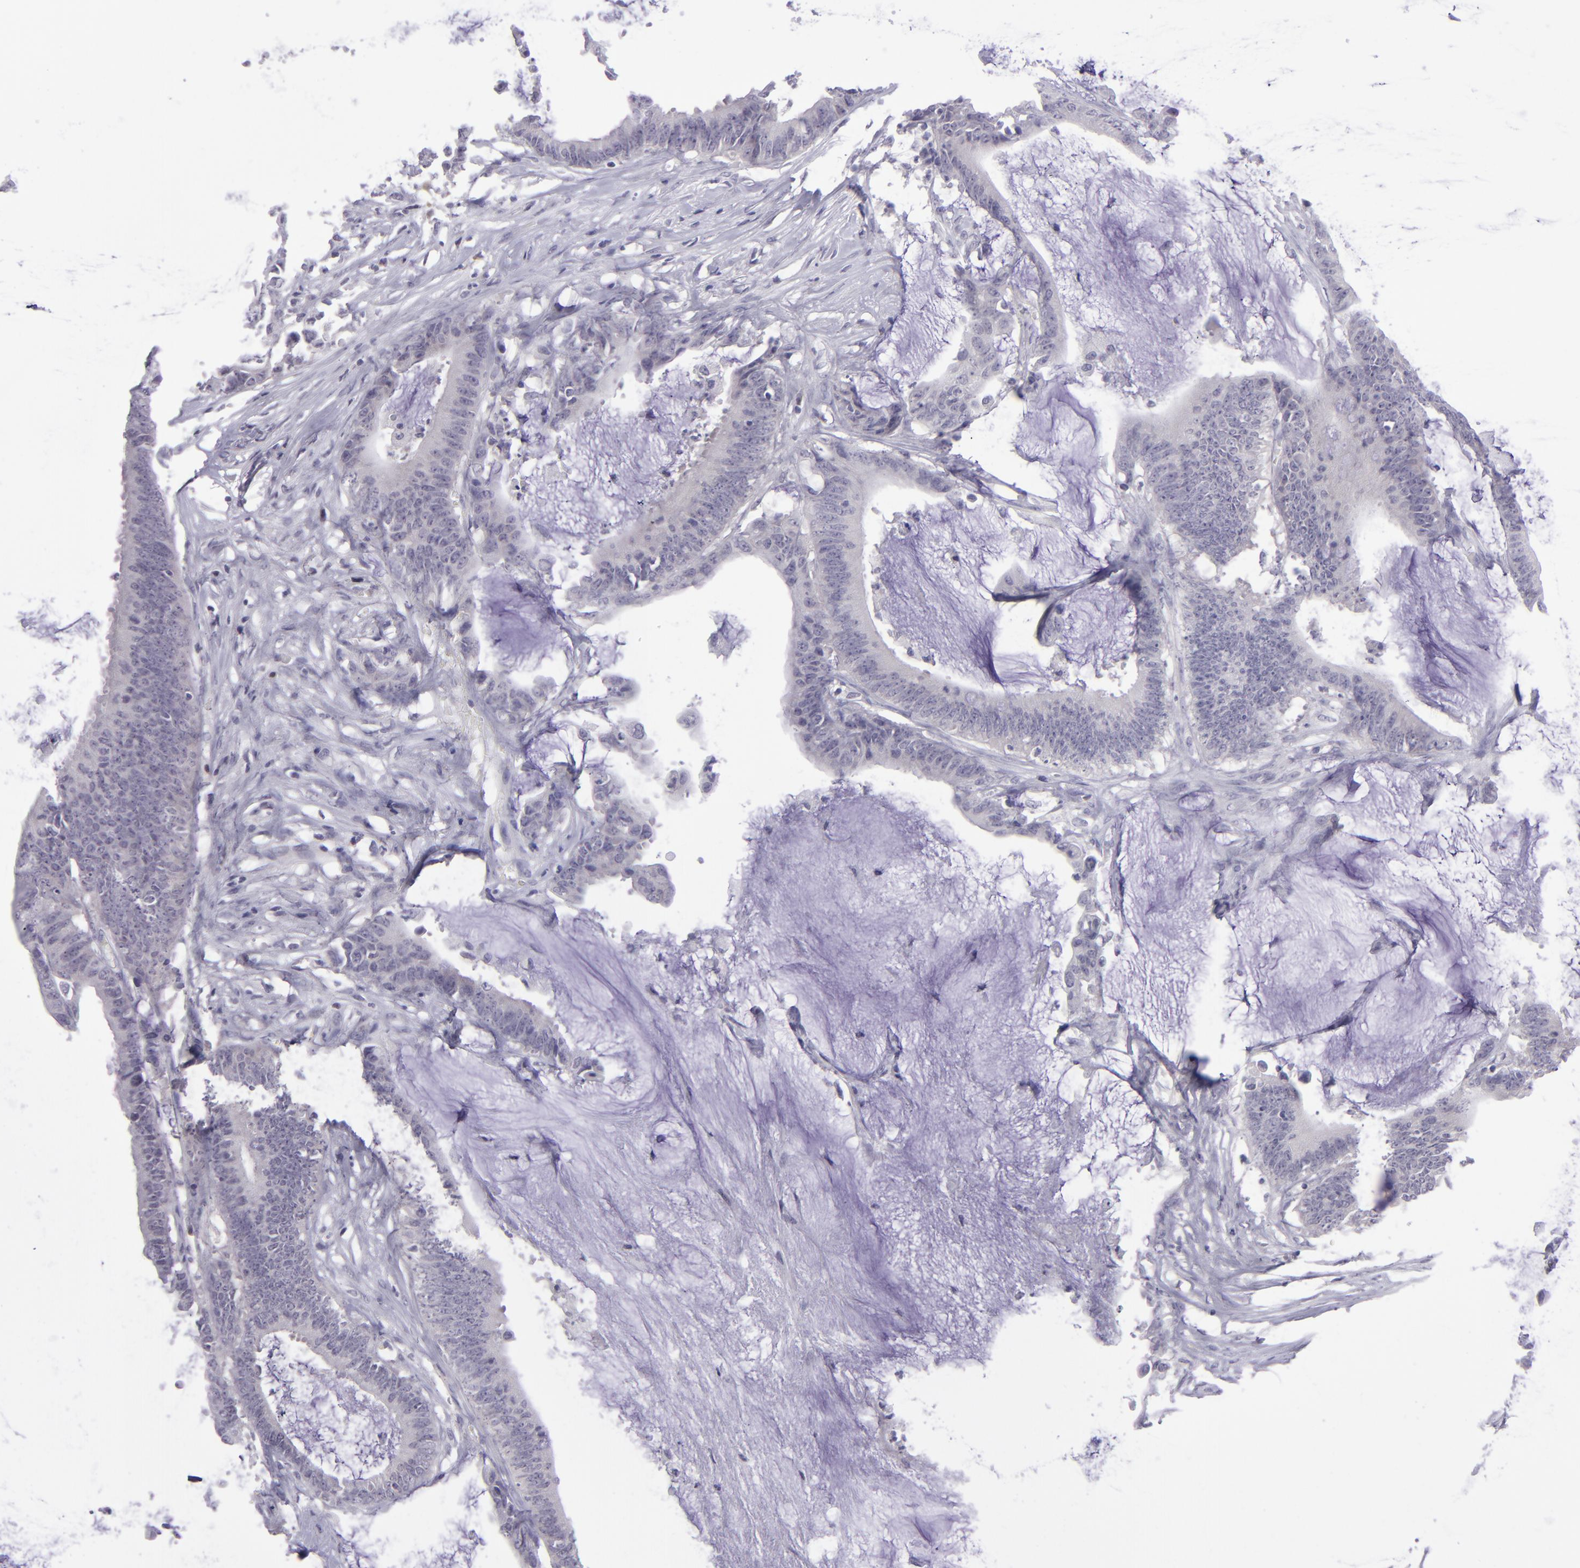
{"staining": {"intensity": "negative", "quantity": "none", "location": "none"}, "tissue": "colorectal cancer", "cell_type": "Tumor cells", "image_type": "cancer", "snomed": [{"axis": "morphology", "description": "Adenocarcinoma, NOS"}, {"axis": "topography", "description": "Rectum"}], "caption": "An immunohistochemistry photomicrograph of adenocarcinoma (colorectal) is shown. There is no staining in tumor cells of adenocarcinoma (colorectal).", "gene": "POU2F2", "patient": {"sex": "female", "age": 66}}